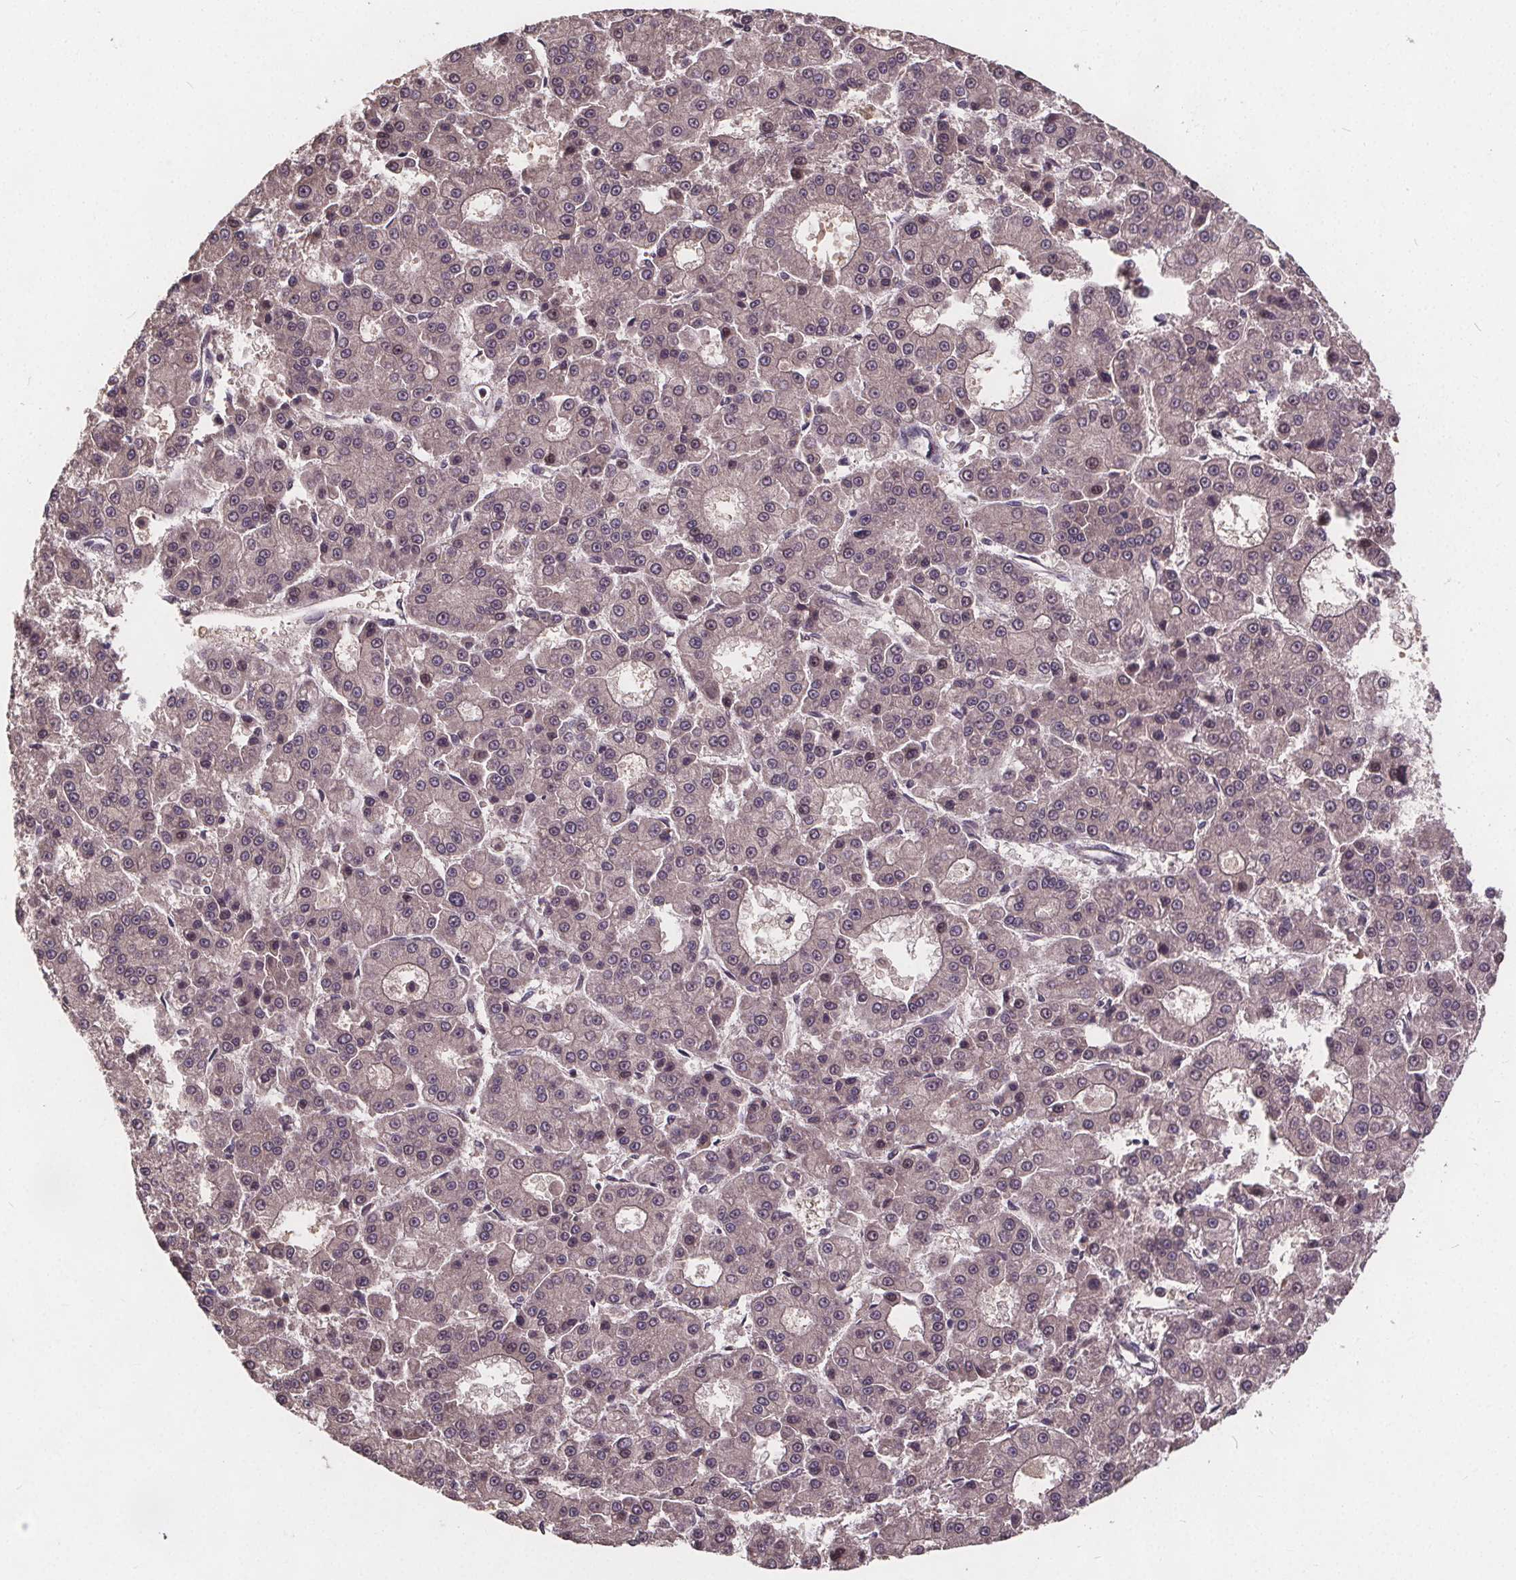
{"staining": {"intensity": "negative", "quantity": "none", "location": "none"}, "tissue": "liver cancer", "cell_type": "Tumor cells", "image_type": "cancer", "snomed": [{"axis": "morphology", "description": "Carcinoma, Hepatocellular, NOS"}, {"axis": "topography", "description": "Liver"}], "caption": "Immunohistochemistry (IHC) photomicrograph of neoplastic tissue: human liver cancer stained with DAB demonstrates no significant protein staining in tumor cells. (DAB IHC visualized using brightfield microscopy, high magnification).", "gene": "USP9X", "patient": {"sex": "male", "age": 70}}